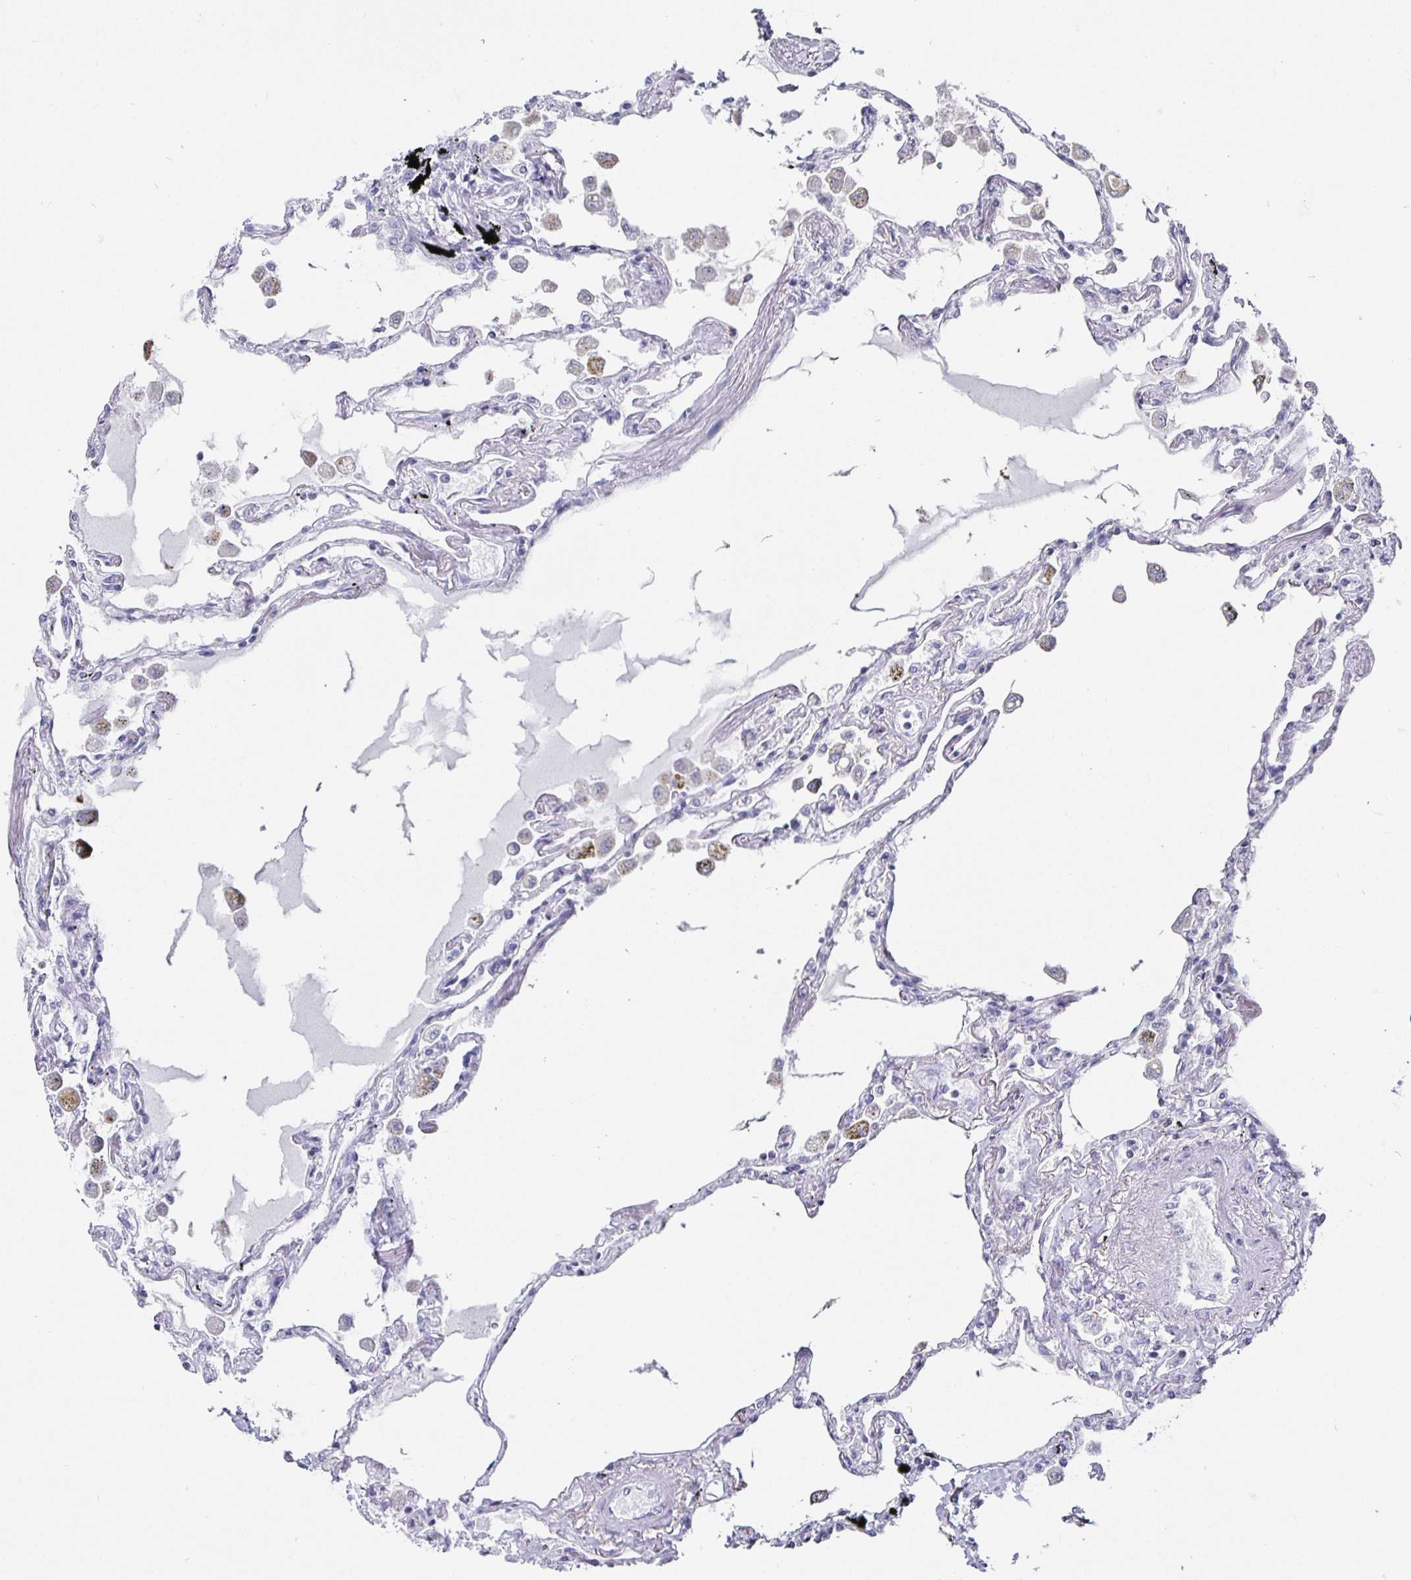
{"staining": {"intensity": "negative", "quantity": "none", "location": "none"}, "tissue": "lung", "cell_type": "Alveolar cells", "image_type": "normal", "snomed": [{"axis": "morphology", "description": "Normal tissue, NOS"}, {"axis": "morphology", "description": "Adenocarcinoma, NOS"}, {"axis": "topography", "description": "Cartilage tissue"}, {"axis": "topography", "description": "Lung"}], "caption": "The micrograph demonstrates no staining of alveolar cells in benign lung.", "gene": "RUNX2", "patient": {"sex": "female", "age": 67}}